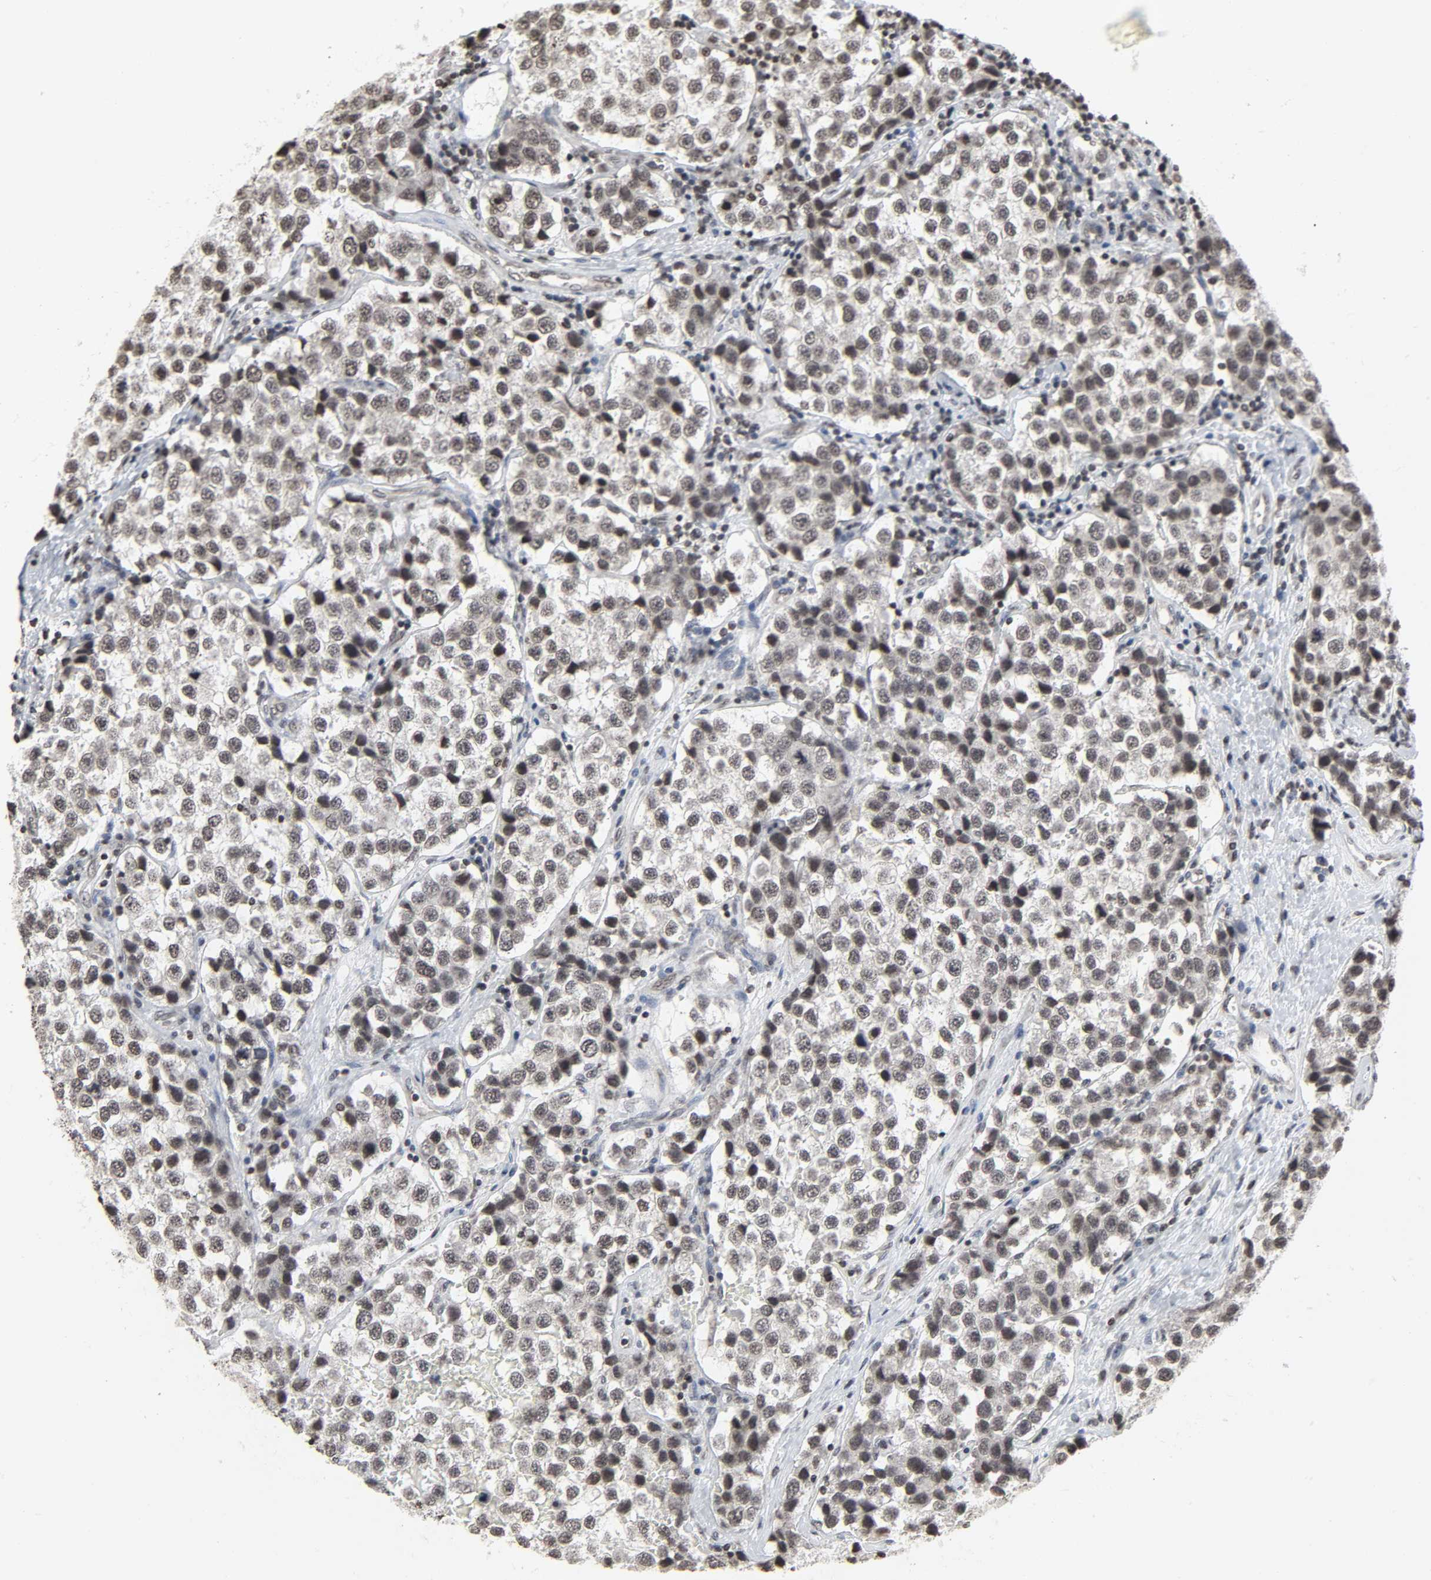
{"staining": {"intensity": "moderate", "quantity": ">75%", "location": "nuclear"}, "tissue": "testis cancer", "cell_type": "Tumor cells", "image_type": "cancer", "snomed": [{"axis": "morphology", "description": "Seminoma, NOS"}, {"axis": "topography", "description": "Testis"}], "caption": "Immunohistochemical staining of testis cancer demonstrates medium levels of moderate nuclear protein staining in about >75% of tumor cells. The staining was performed using DAB (3,3'-diaminobenzidine) to visualize the protein expression in brown, while the nuclei were stained in blue with hematoxylin (Magnification: 20x).", "gene": "ELAVL1", "patient": {"sex": "male", "age": 39}}